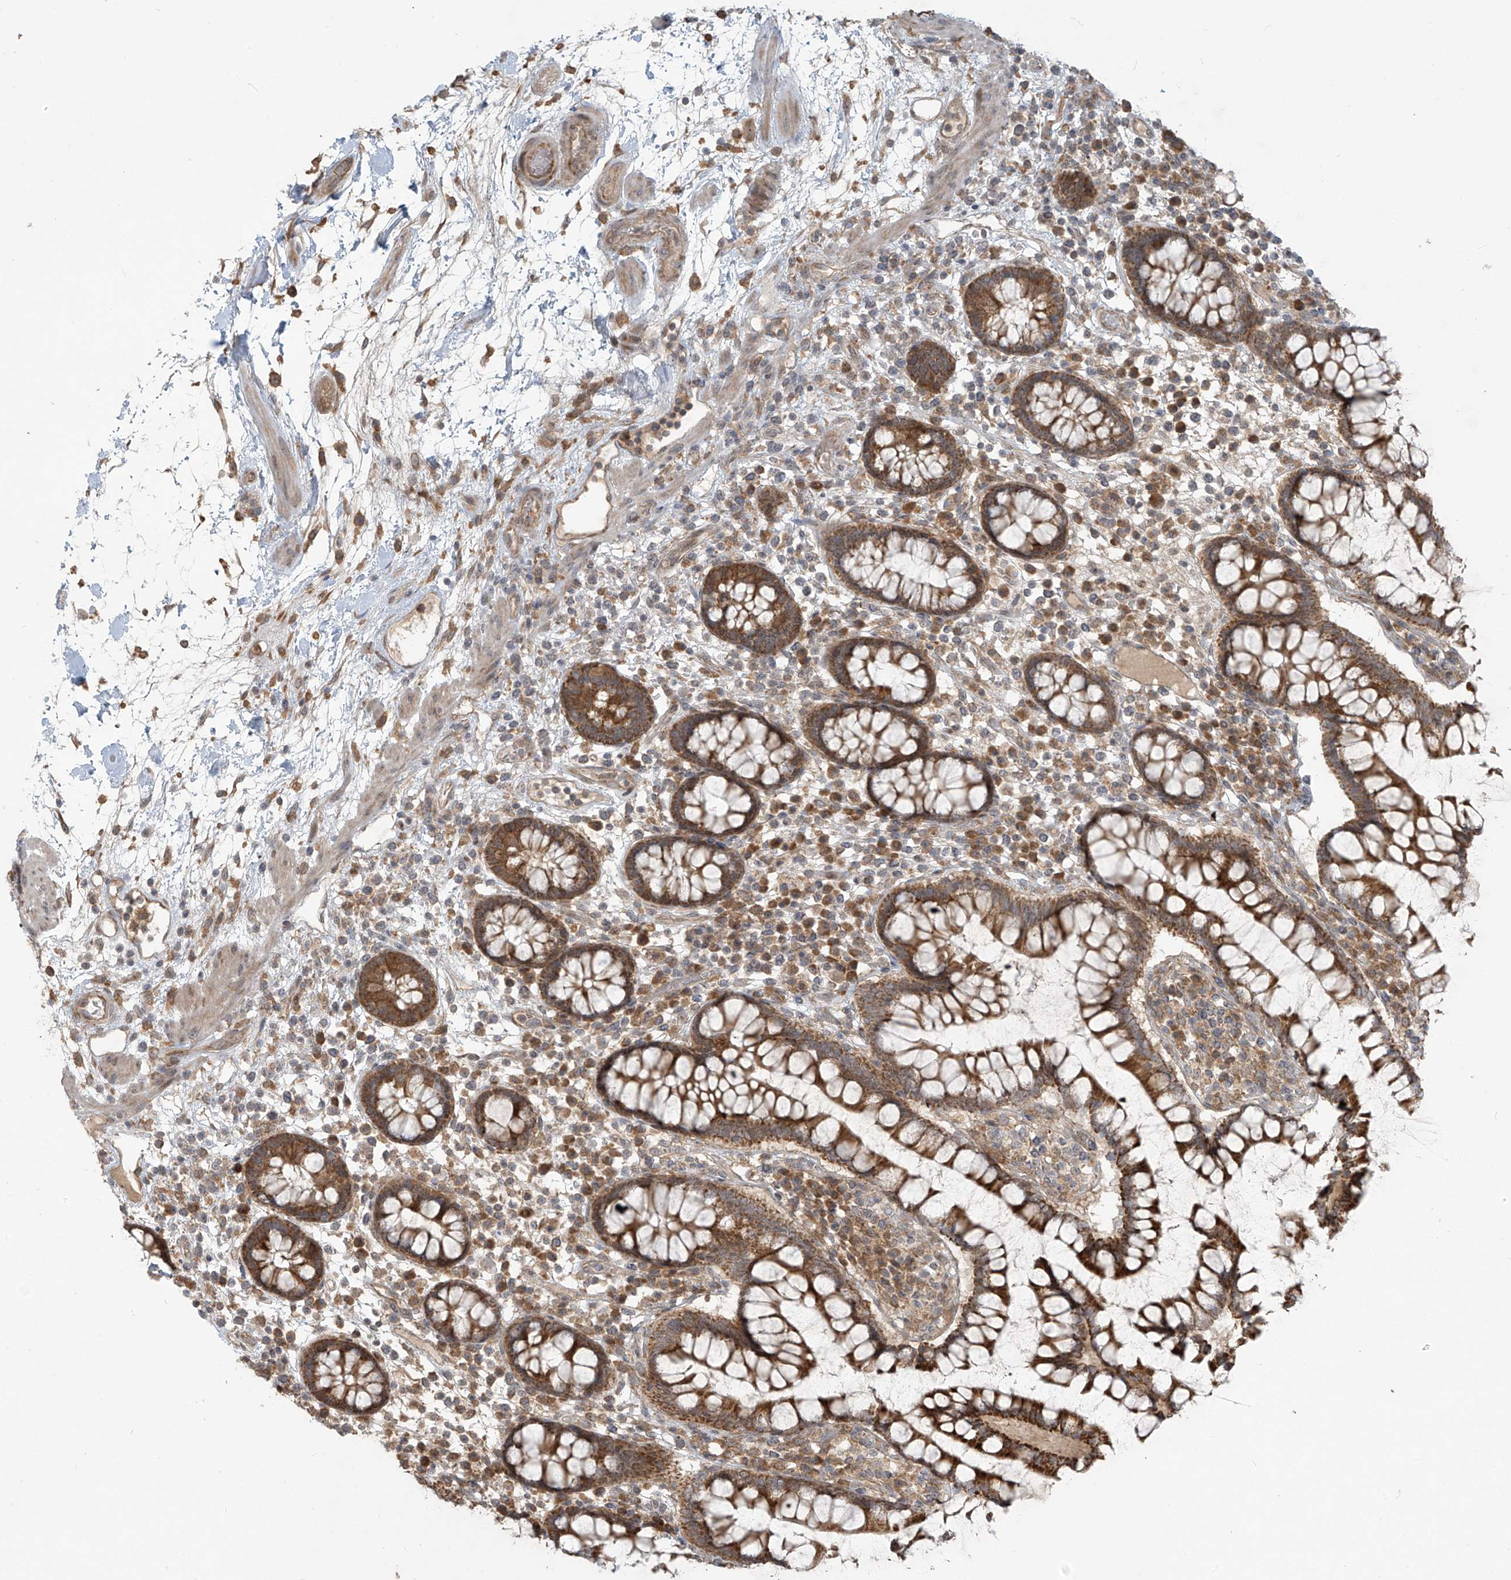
{"staining": {"intensity": "moderate", "quantity": ">75%", "location": "cytoplasmic/membranous"}, "tissue": "colon", "cell_type": "Endothelial cells", "image_type": "normal", "snomed": [{"axis": "morphology", "description": "Normal tissue, NOS"}, {"axis": "topography", "description": "Colon"}], "caption": "Moderate cytoplasmic/membranous protein staining is present in about >75% of endothelial cells in colon. (Brightfield microscopy of DAB IHC at high magnification).", "gene": "KATNIP", "patient": {"sex": "female", "age": 79}}